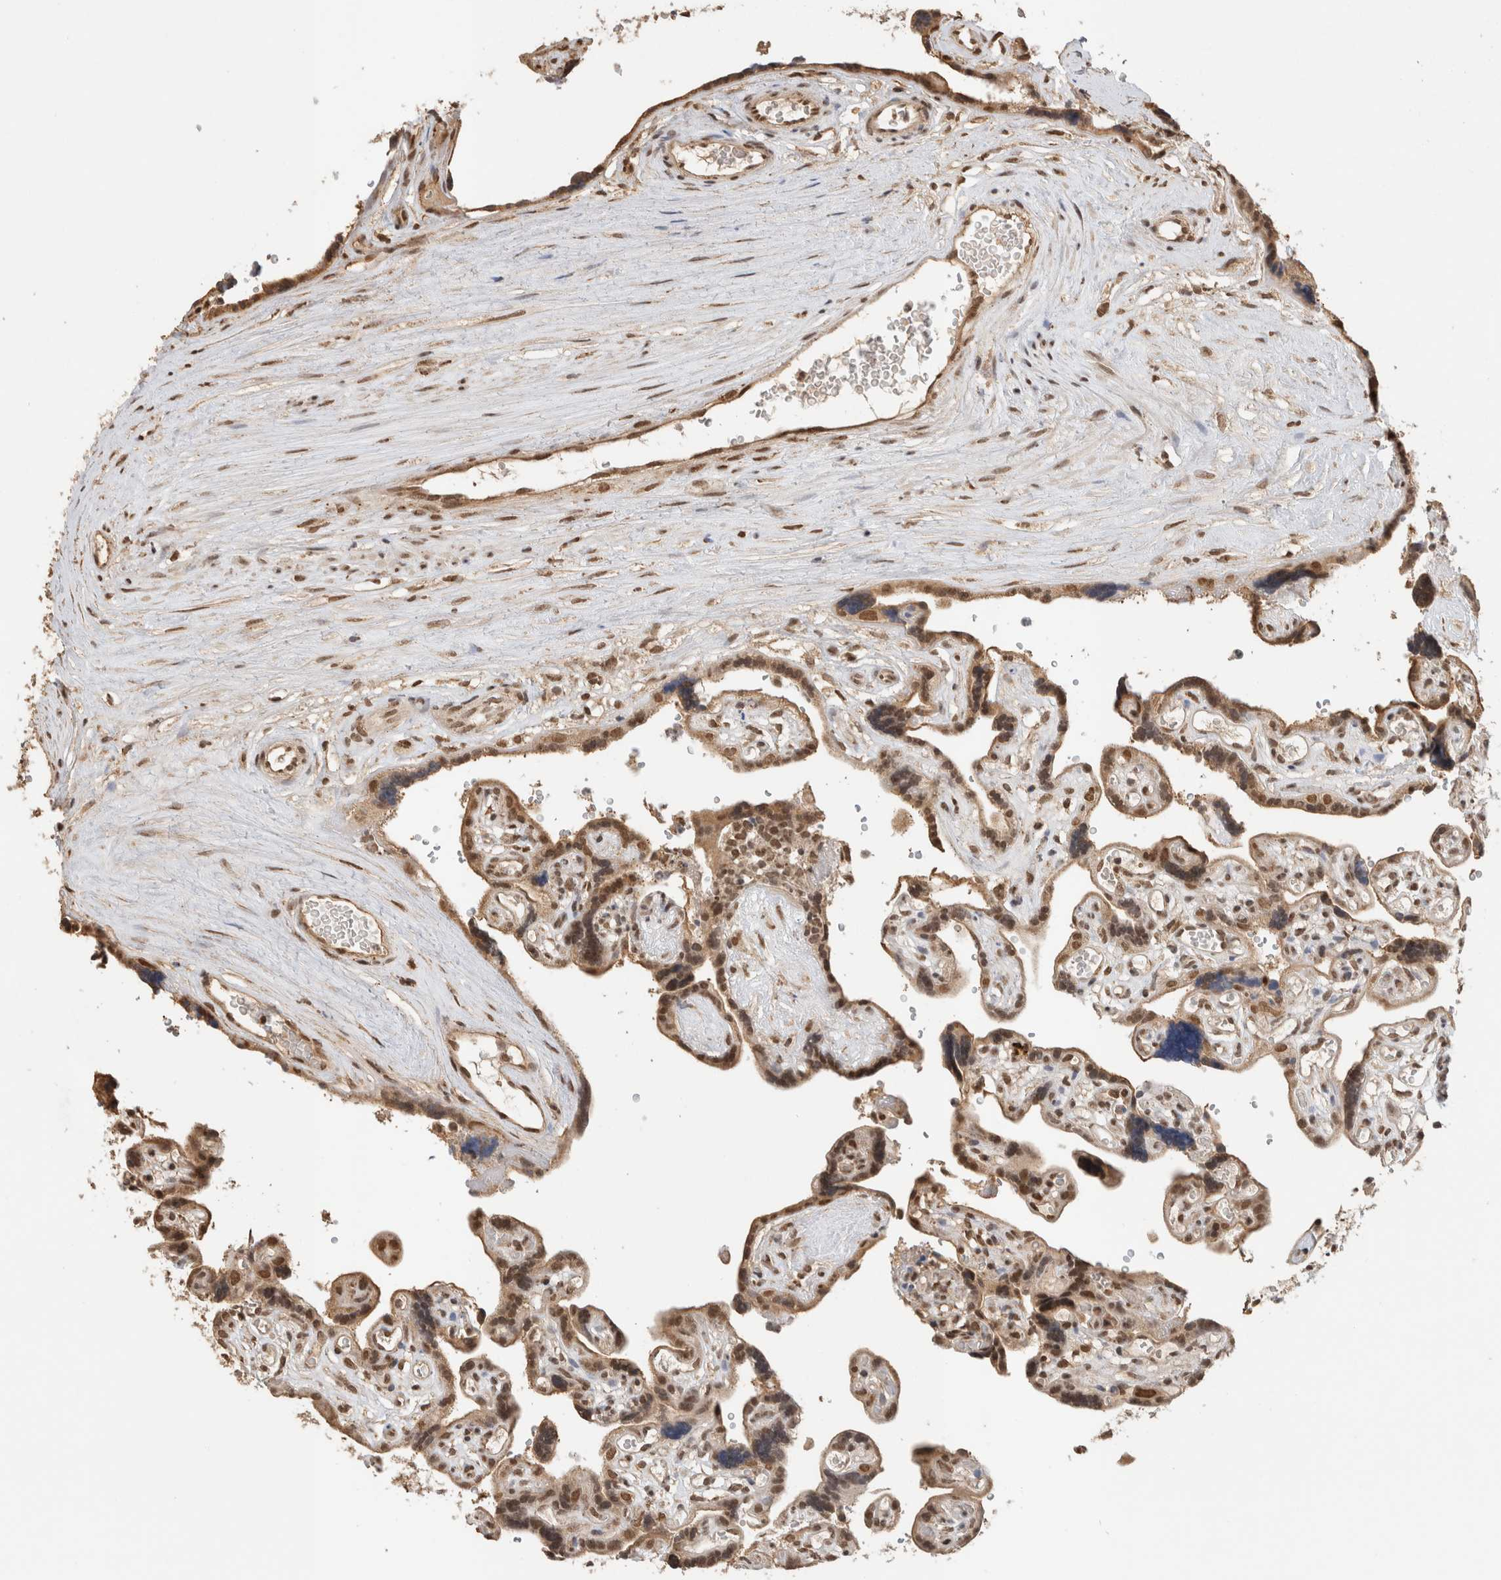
{"staining": {"intensity": "moderate", "quantity": ">75%", "location": "nuclear"}, "tissue": "placenta", "cell_type": "Decidual cells", "image_type": "normal", "snomed": [{"axis": "morphology", "description": "Normal tissue, NOS"}, {"axis": "topography", "description": "Placenta"}], "caption": "Decidual cells demonstrate moderate nuclear staining in about >75% of cells in benign placenta. Nuclei are stained in blue.", "gene": "C1orf21", "patient": {"sex": "female", "age": 30}}